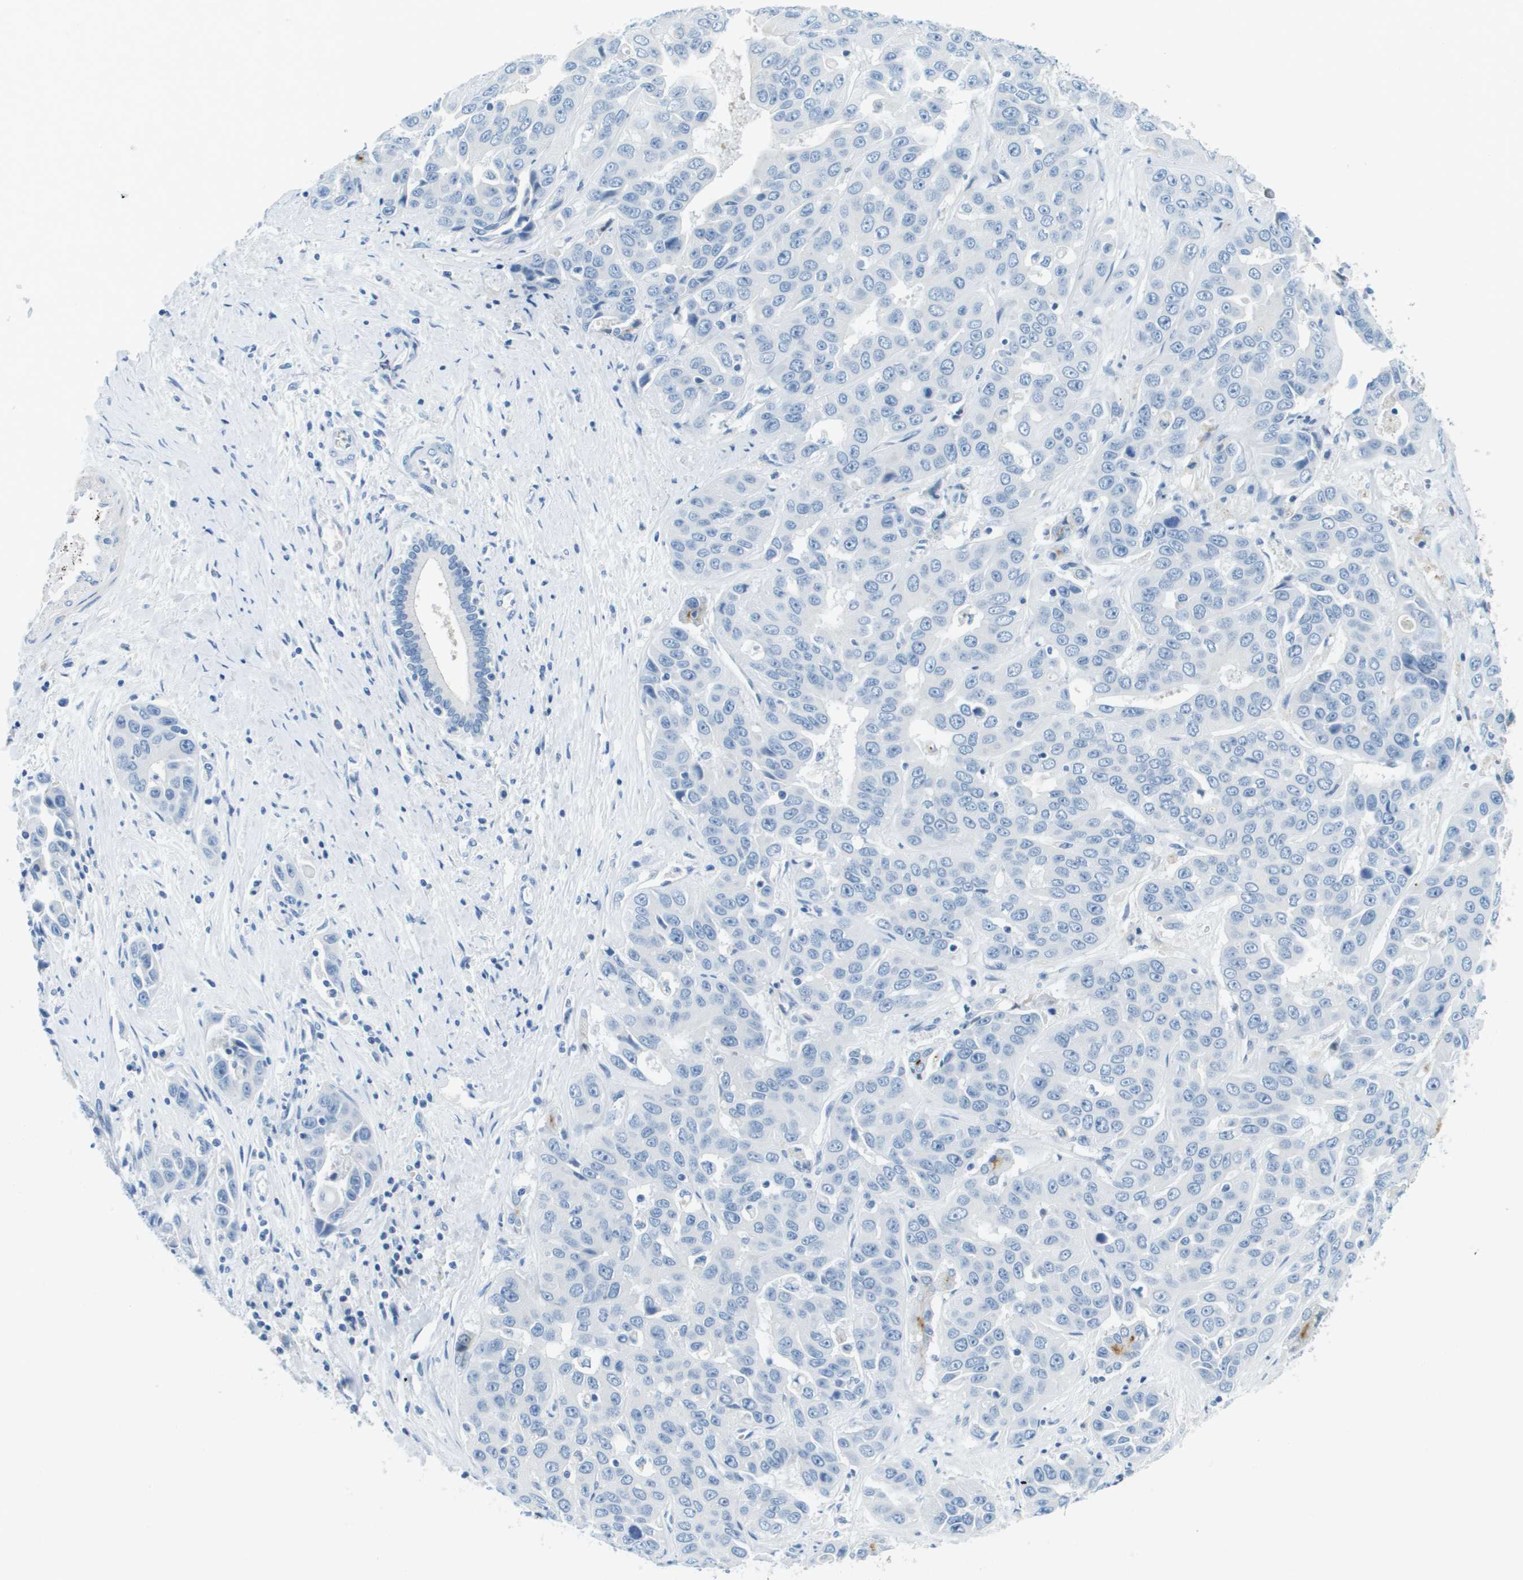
{"staining": {"intensity": "negative", "quantity": "none", "location": "none"}, "tissue": "liver cancer", "cell_type": "Tumor cells", "image_type": "cancer", "snomed": [{"axis": "morphology", "description": "Cholangiocarcinoma"}, {"axis": "topography", "description": "Liver"}], "caption": "Immunohistochemical staining of human liver cancer reveals no significant expression in tumor cells.", "gene": "CDHR2", "patient": {"sex": "female", "age": 52}}